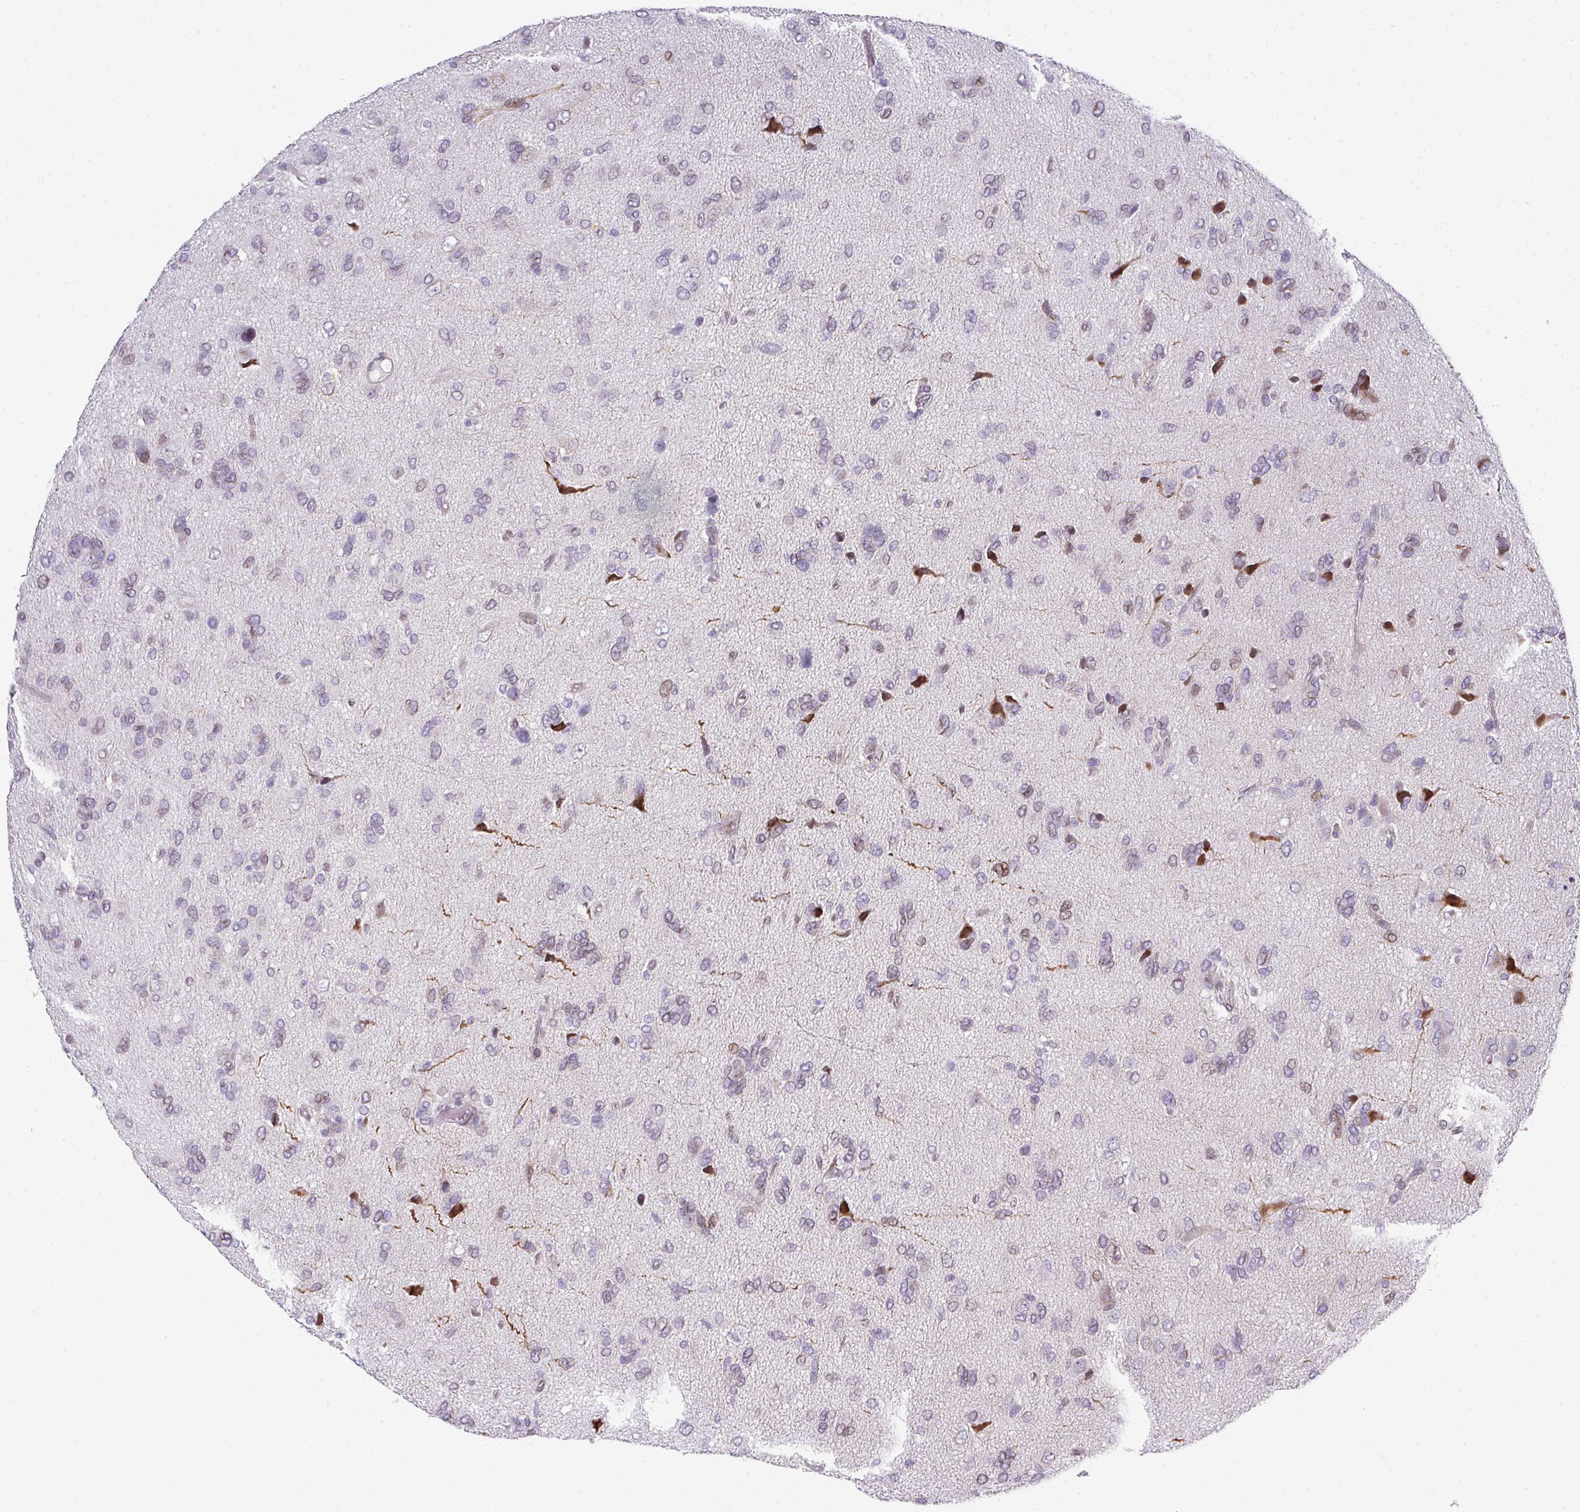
{"staining": {"intensity": "negative", "quantity": "none", "location": "none"}, "tissue": "glioma", "cell_type": "Tumor cells", "image_type": "cancer", "snomed": [{"axis": "morphology", "description": "Glioma, malignant, High grade"}, {"axis": "topography", "description": "Brain"}], "caption": "Immunohistochemistry (IHC) histopathology image of neoplastic tissue: glioma stained with DAB exhibits no significant protein positivity in tumor cells. (DAB immunohistochemistry with hematoxylin counter stain).", "gene": "PLK1", "patient": {"sex": "female", "age": 59}}